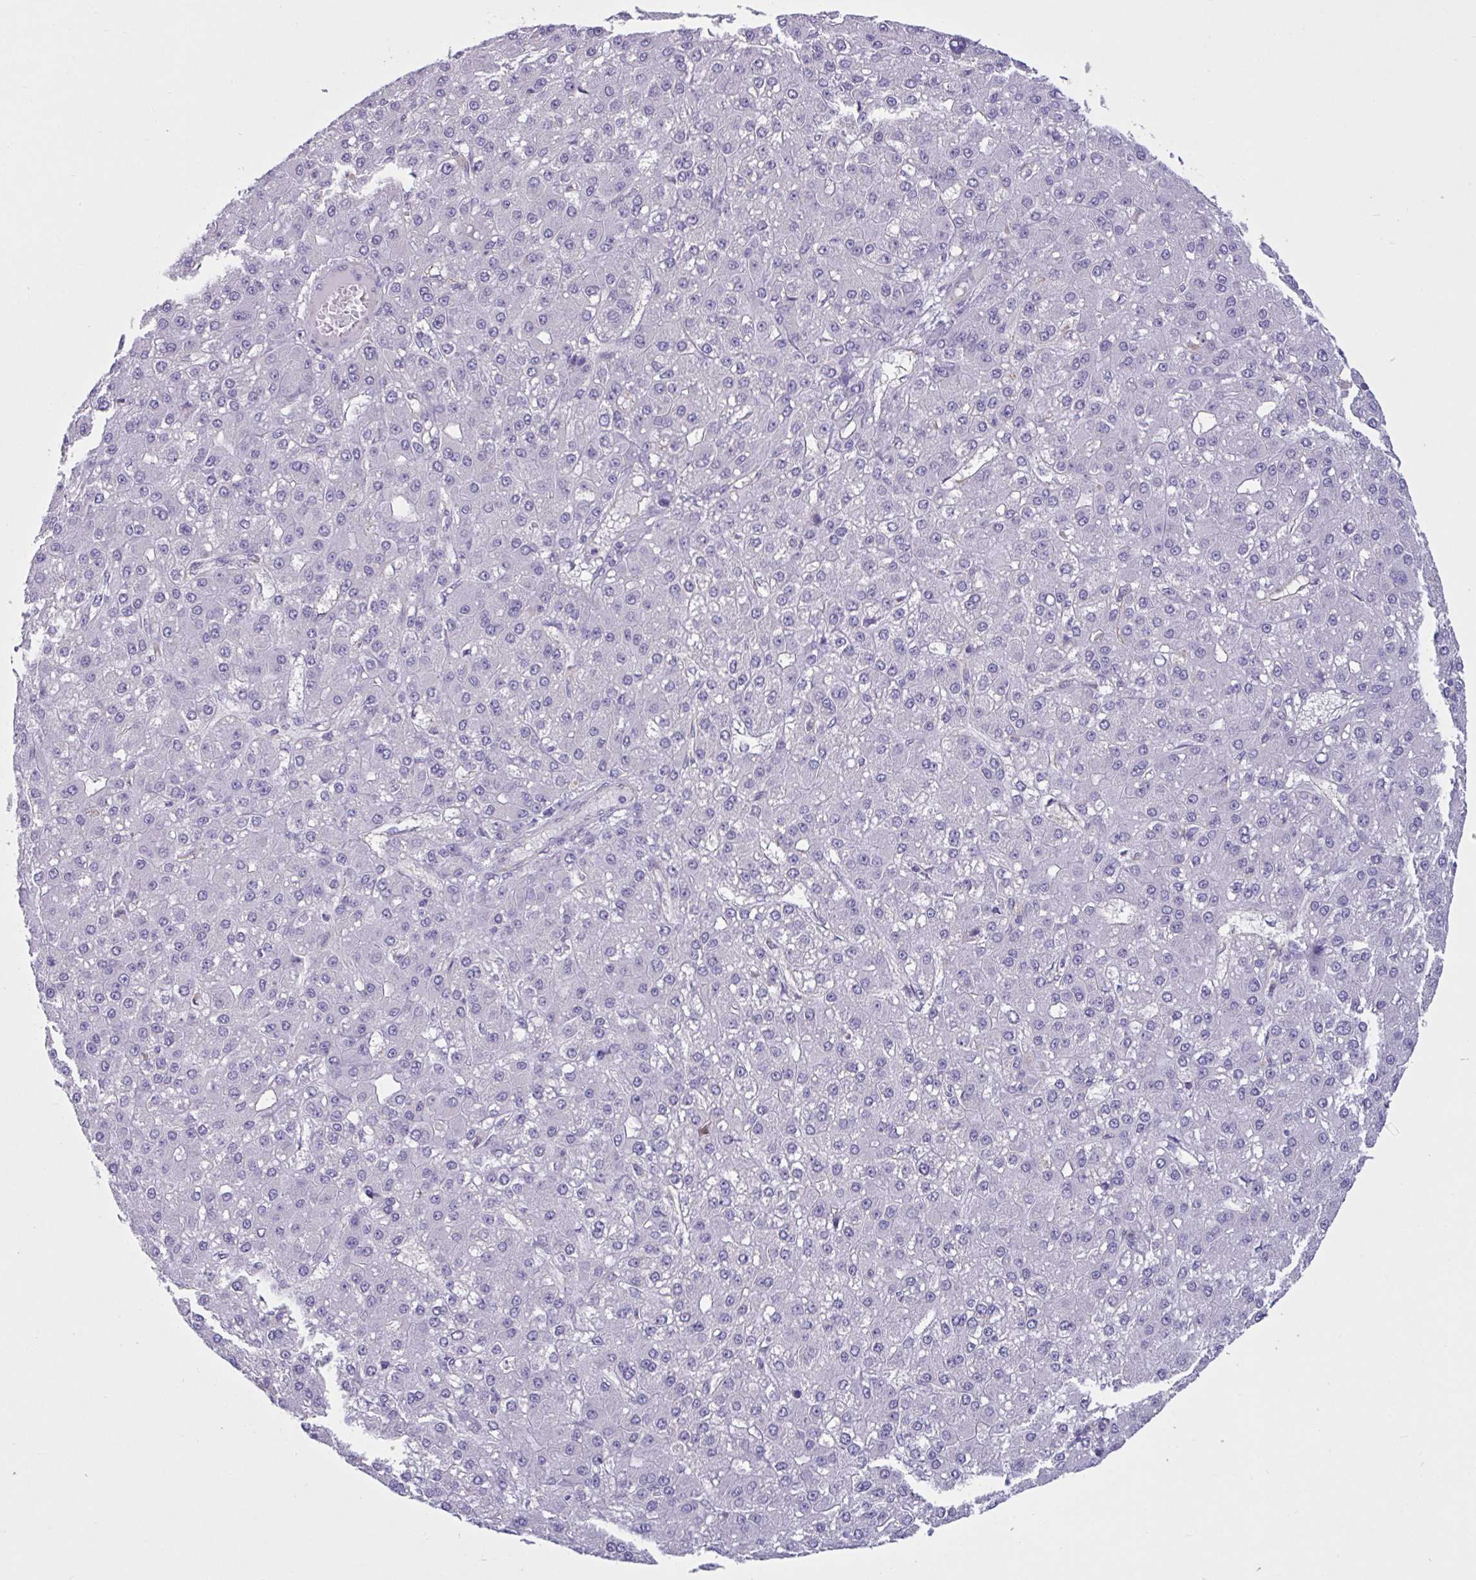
{"staining": {"intensity": "negative", "quantity": "none", "location": "none"}, "tissue": "liver cancer", "cell_type": "Tumor cells", "image_type": "cancer", "snomed": [{"axis": "morphology", "description": "Carcinoma, Hepatocellular, NOS"}, {"axis": "topography", "description": "Liver"}], "caption": "Tumor cells are negative for protein expression in human liver hepatocellular carcinoma.", "gene": "RPL22L1", "patient": {"sex": "male", "age": 67}}